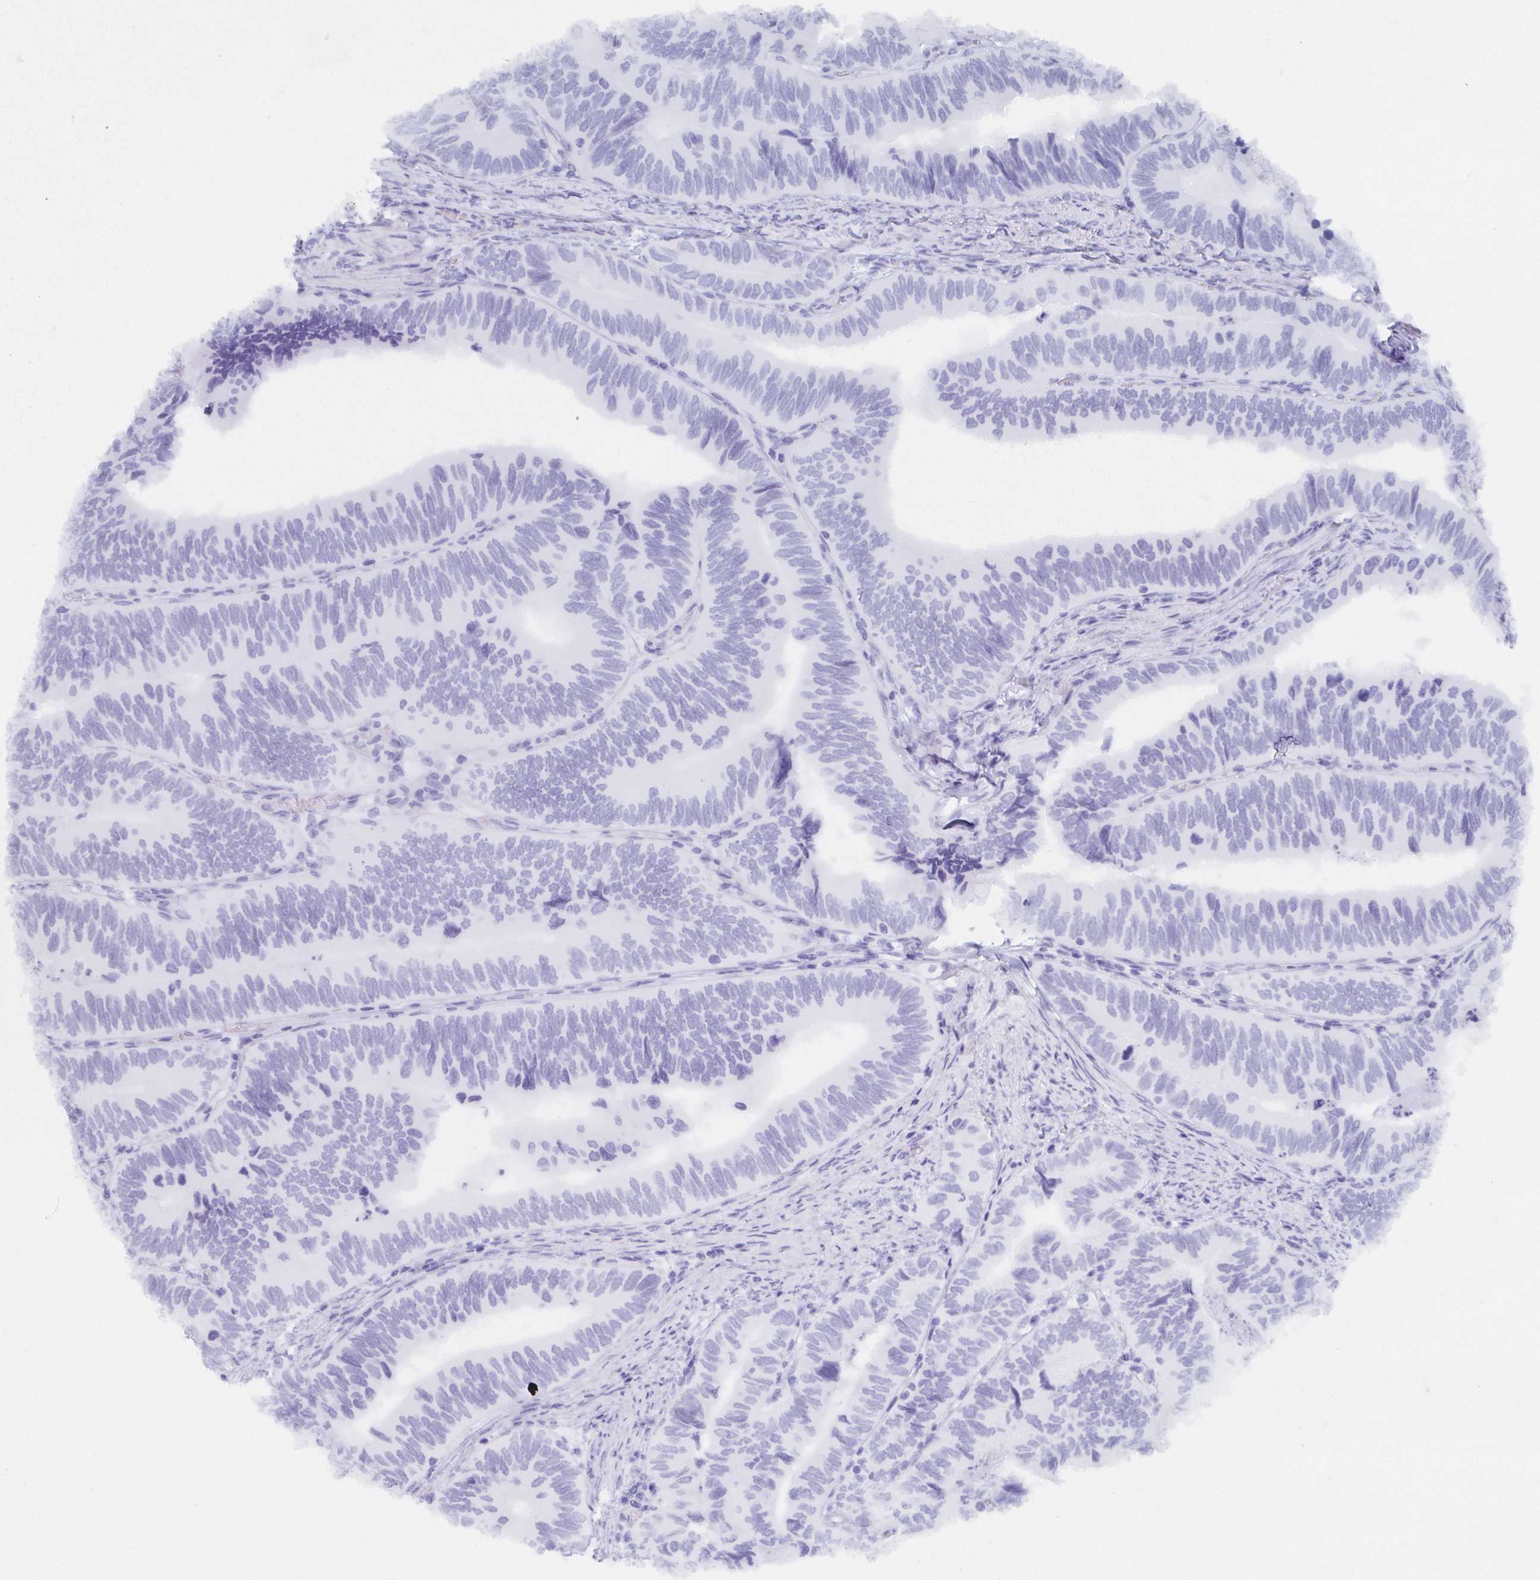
{"staining": {"intensity": "negative", "quantity": "none", "location": "none"}, "tissue": "colorectal cancer", "cell_type": "Tumor cells", "image_type": "cancer", "snomed": [{"axis": "morphology", "description": "Adenocarcinoma, NOS"}, {"axis": "topography", "description": "Colon"}], "caption": "Immunohistochemical staining of adenocarcinoma (colorectal) displays no significant positivity in tumor cells.", "gene": "AGFG2", "patient": {"sex": "female", "age": 84}}